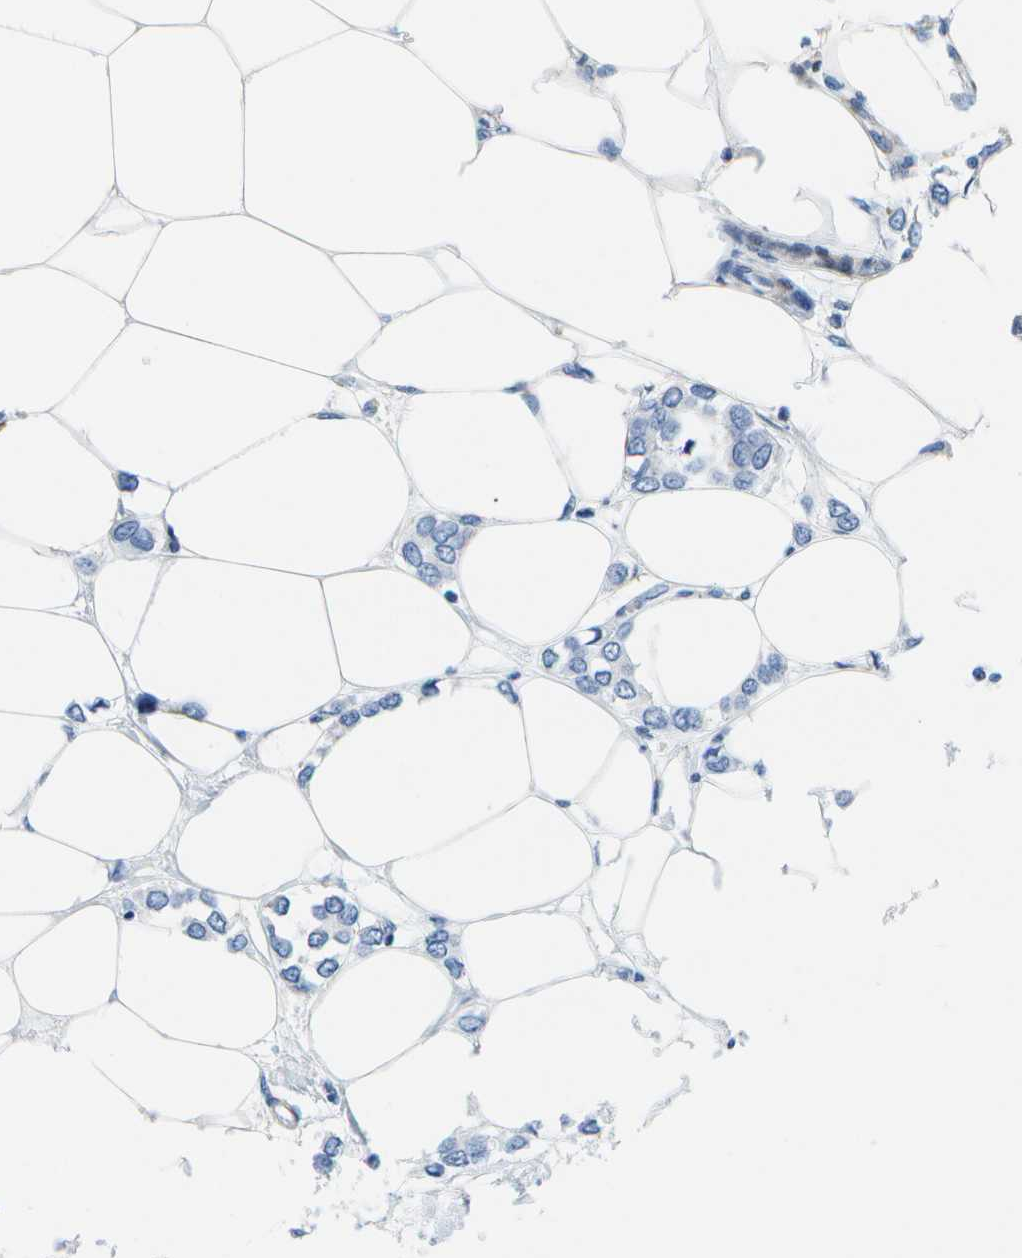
{"staining": {"intensity": "negative", "quantity": "none", "location": "none"}, "tissue": "breast cancer", "cell_type": "Tumor cells", "image_type": "cancer", "snomed": [{"axis": "morphology", "description": "Lobular carcinoma"}, {"axis": "topography", "description": "Breast"}], "caption": "Immunohistochemistry (IHC) histopathology image of lobular carcinoma (breast) stained for a protein (brown), which demonstrates no expression in tumor cells.", "gene": "ADGRG6", "patient": {"sex": "female", "age": 51}}